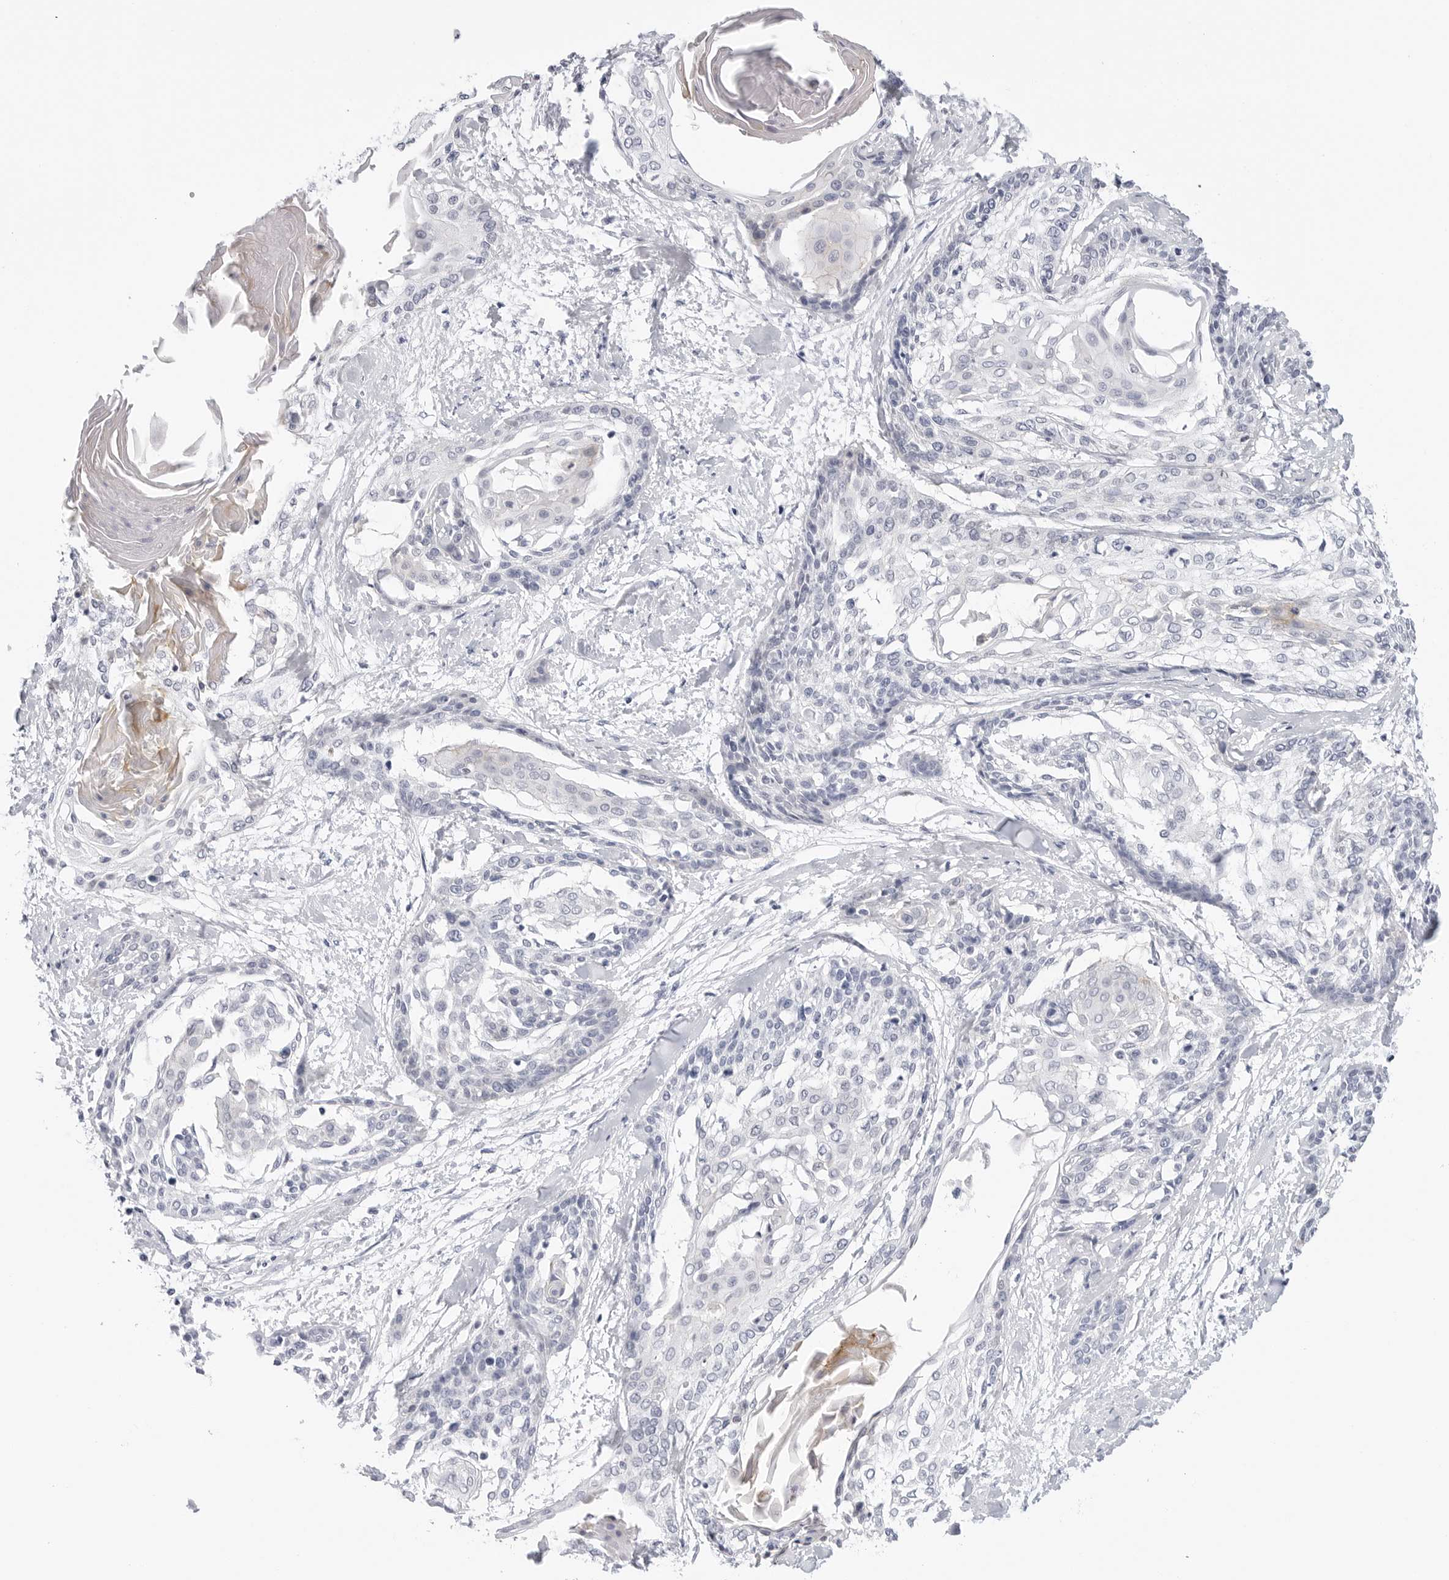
{"staining": {"intensity": "negative", "quantity": "none", "location": "none"}, "tissue": "cervical cancer", "cell_type": "Tumor cells", "image_type": "cancer", "snomed": [{"axis": "morphology", "description": "Squamous cell carcinoma, NOS"}, {"axis": "topography", "description": "Cervix"}], "caption": "DAB (3,3'-diaminobenzidine) immunohistochemical staining of human squamous cell carcinoma (cervical) displays no significant expression in tumor cells.", "gene": "SLC19A1", "patient": {"sex": "female", "age": 57}}